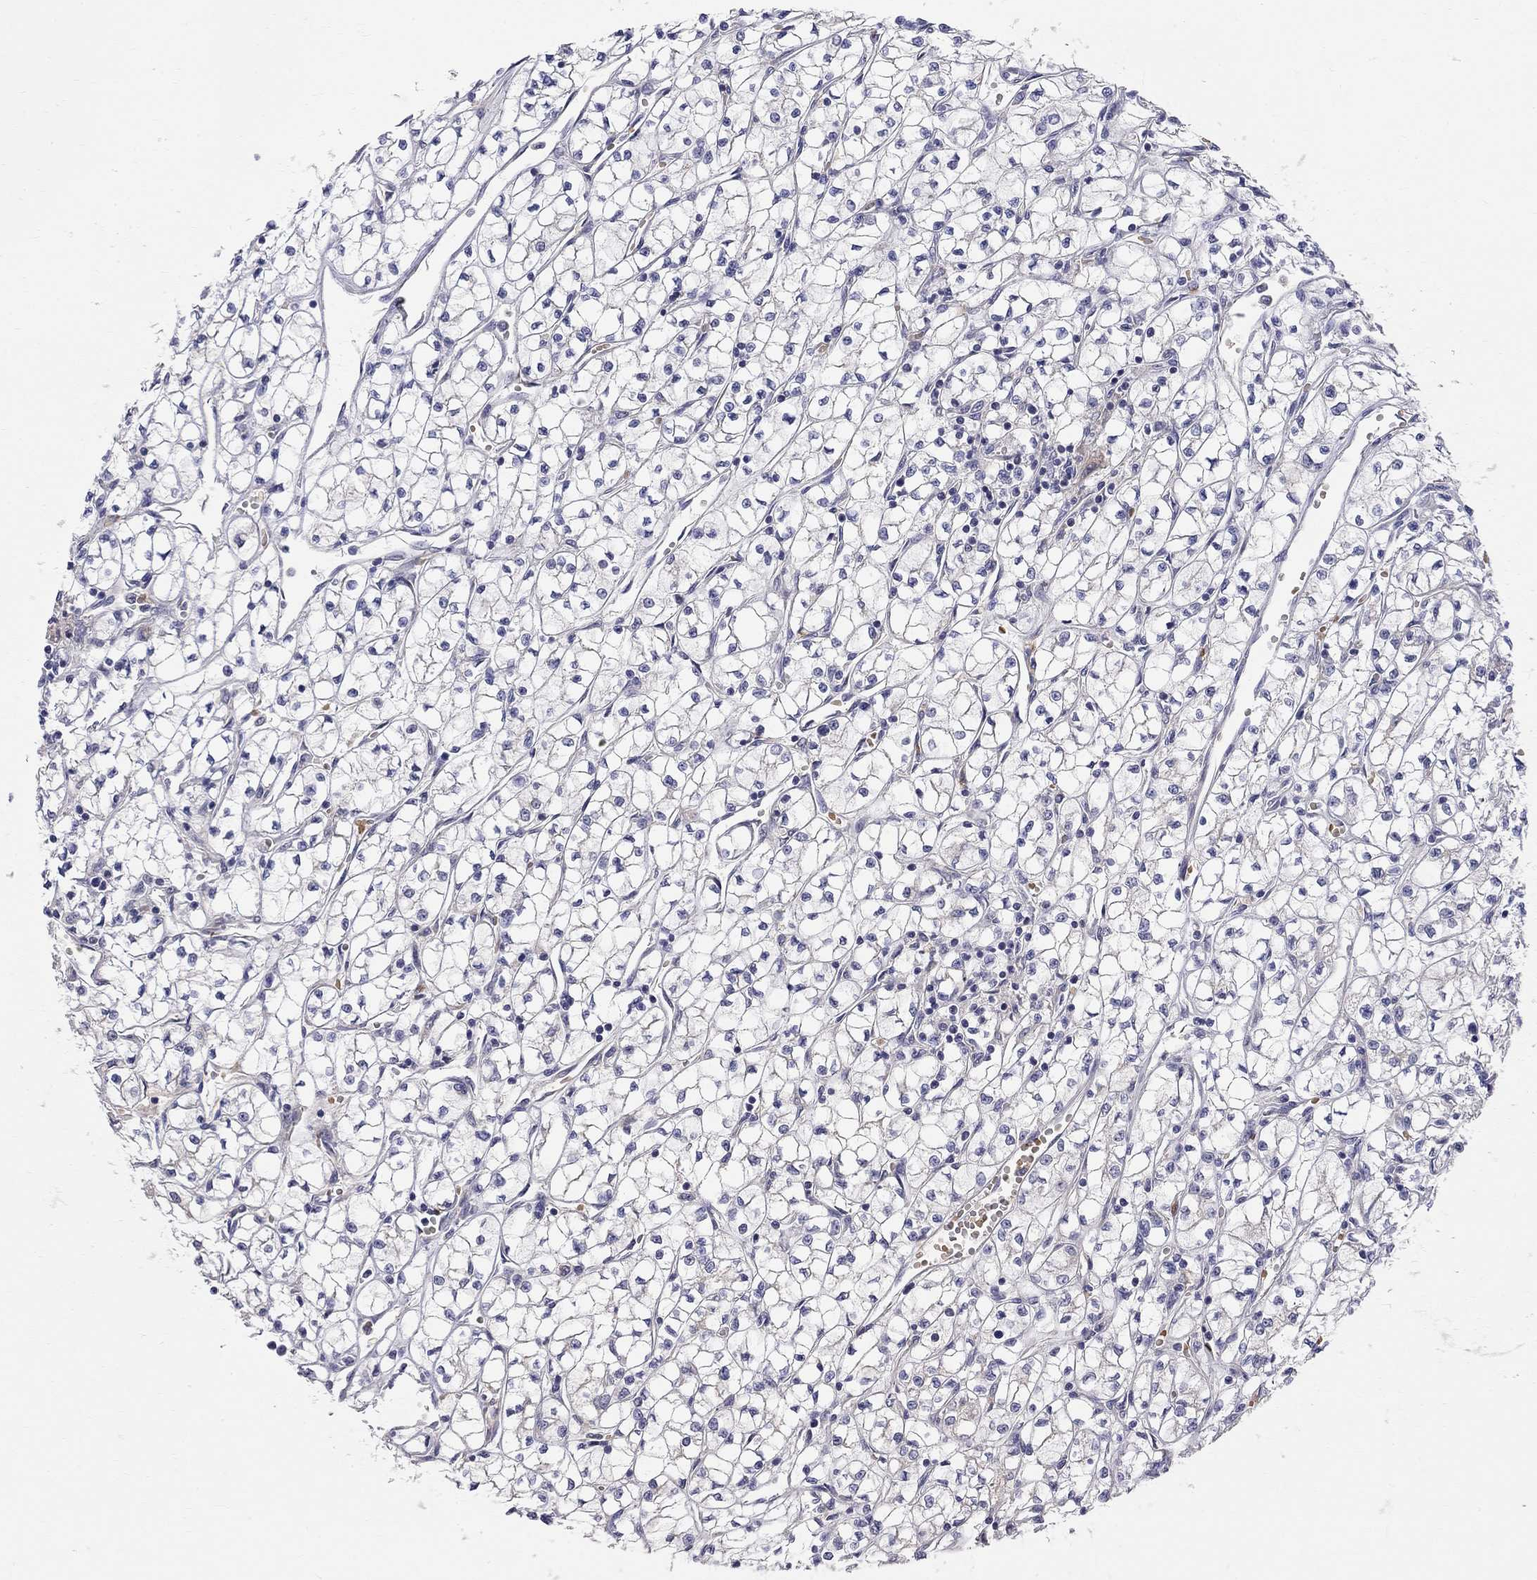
{"staining": {"intensity": "negative", "quantity": "none", "location": "none"}, "tissue": "renal cancer", "cell_type": "Tumor cells", "image_type": "cancer", "snomed": [{"axis": "morphology", "description": "Adenocarcinoma, NOS"}, {"axis": "topography", "description": "Kidney"}], "caption": "This is an immunohistochemistry image of human renal cancer (adenocarcinoma). There is no staining in tumor cells.", "gene": "CASTOR1", "patient": {"sex": "female", "age": 64}}